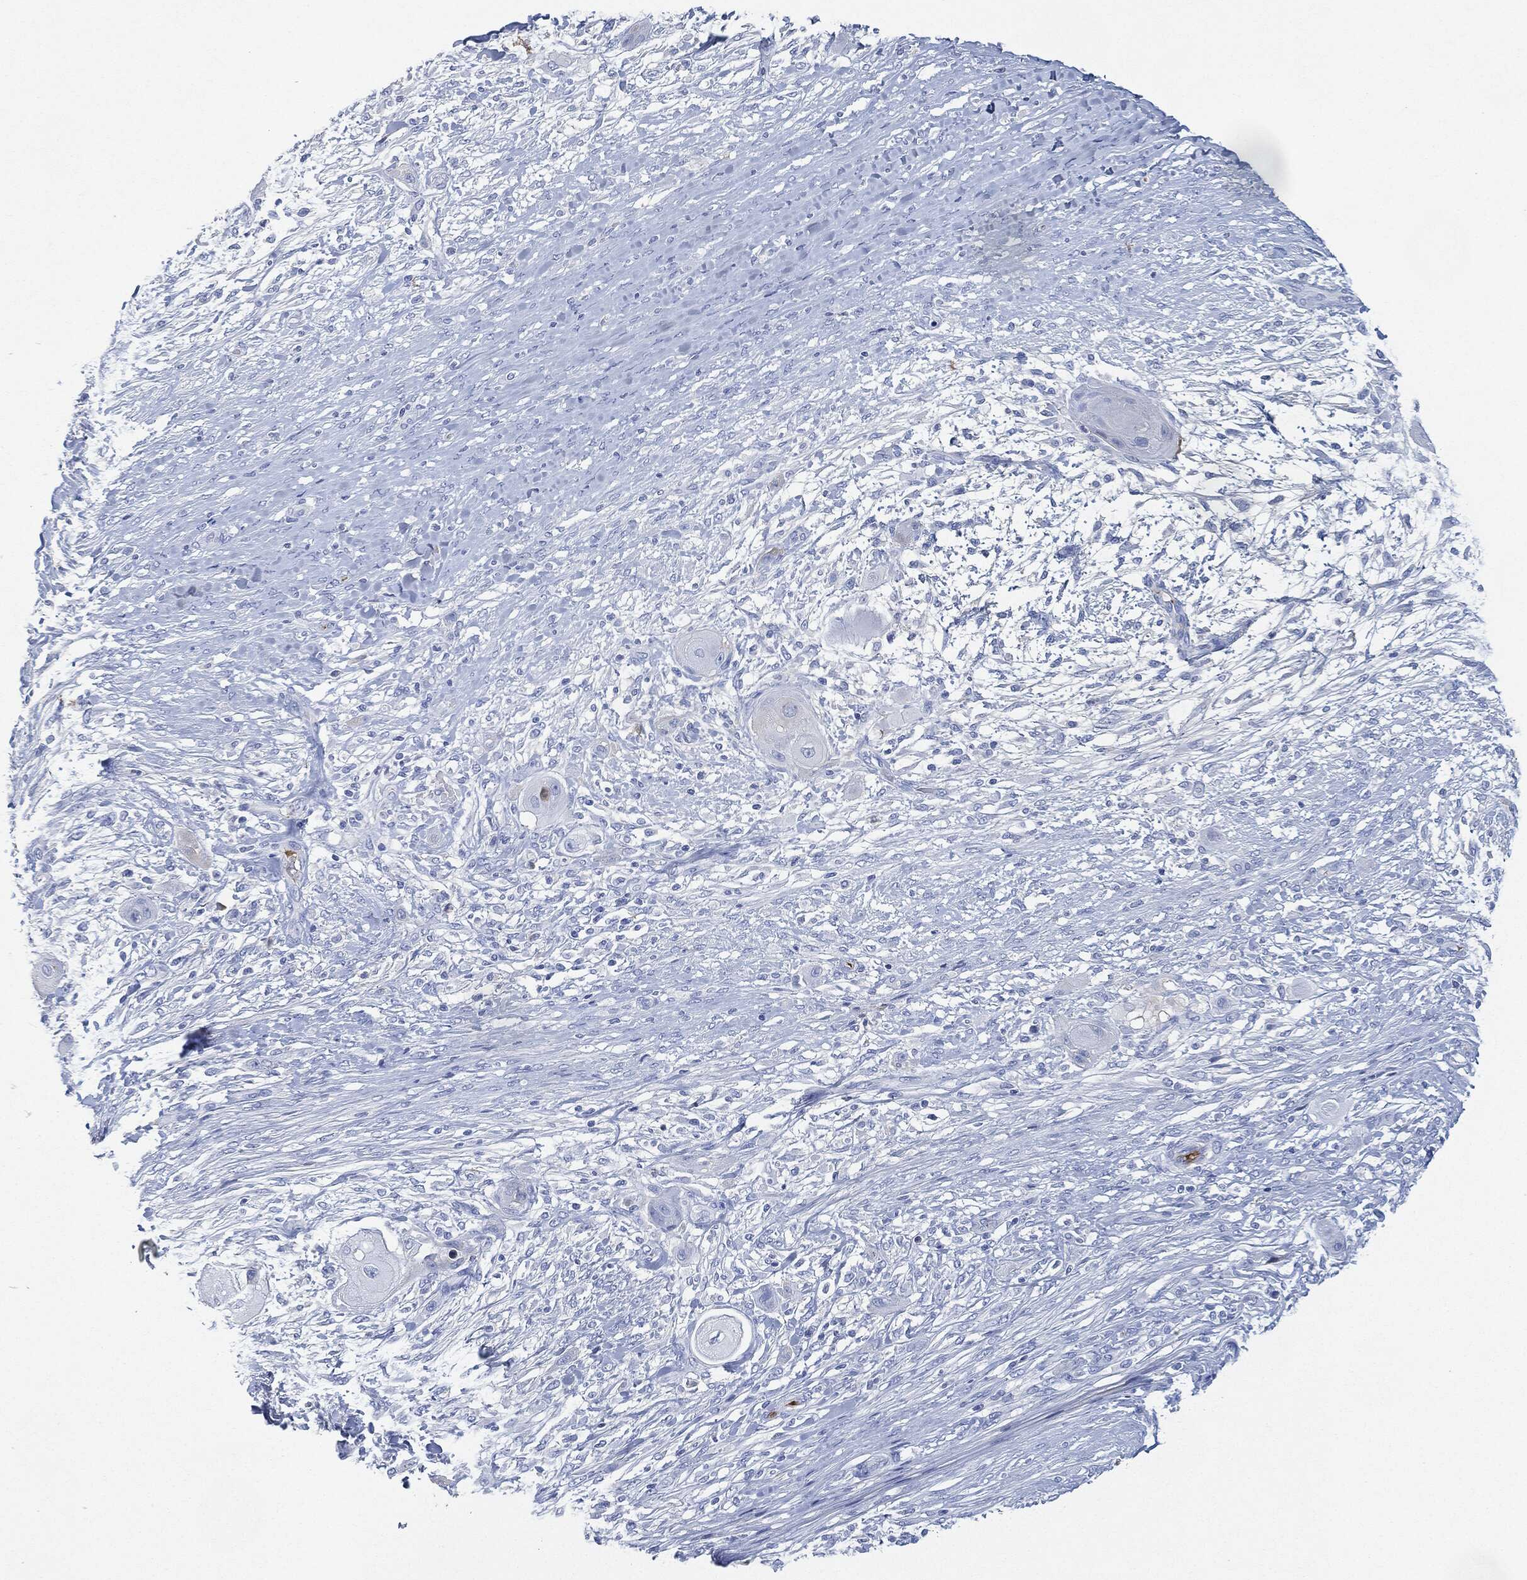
{"staining": {"intensity": "negative", "quantity": "none", "location": "none"}, "tissue": "skin cancer", "cell_type": "Tumor cells", "image_type": "cancer", "snomed": [{"axis": "morphology", "description": "Squamous cell carcinoma, NOS"}, {"axis": "topography", "description": "Skin"}], "caption": "There is no significant positivity in tumor cells of skin cancer (squamous cell carcinoma). (DAB (3,3'-diaminobenzidine) IHC visualized using brightfield microscopy, high magnification).", "gene": "IGLV6-57", "patient": {"sex": "male", "age": 62}}